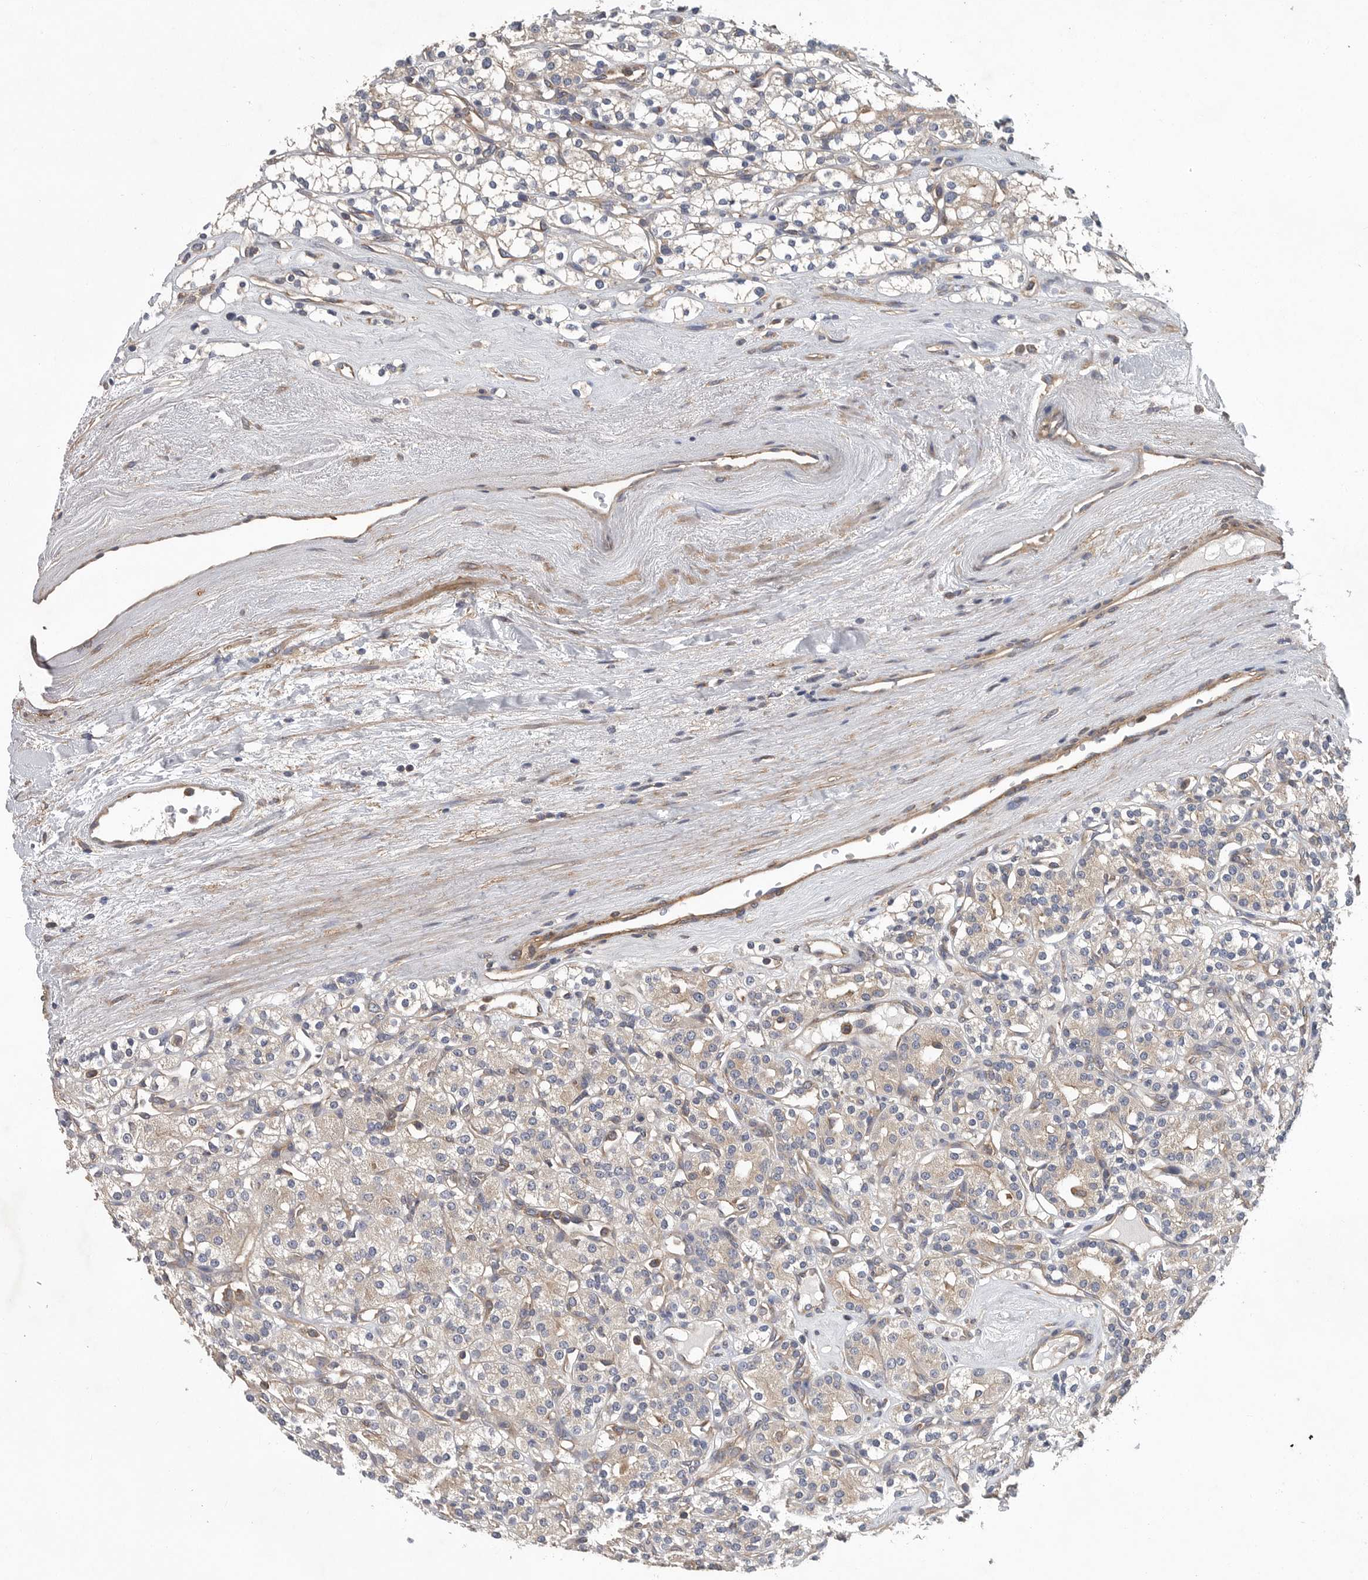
{"staining": {"intensity": "negative", "quantity": "none", "location": "none"}, "tissue": "renal cancer", "cell_type": "Tumor cells", "image_type": "cancer", "snomed": [{"axis": "morphology", "description": "Adenocarcinoma, NOS"}, {"axis": "topography", "description": "Kidney"}], "caption": "There is no significant staining in tumor cells of renal cancer (adenocarcinoma).", "gene": "OXR1", "patient": {"sex": "male", "age": 77}}